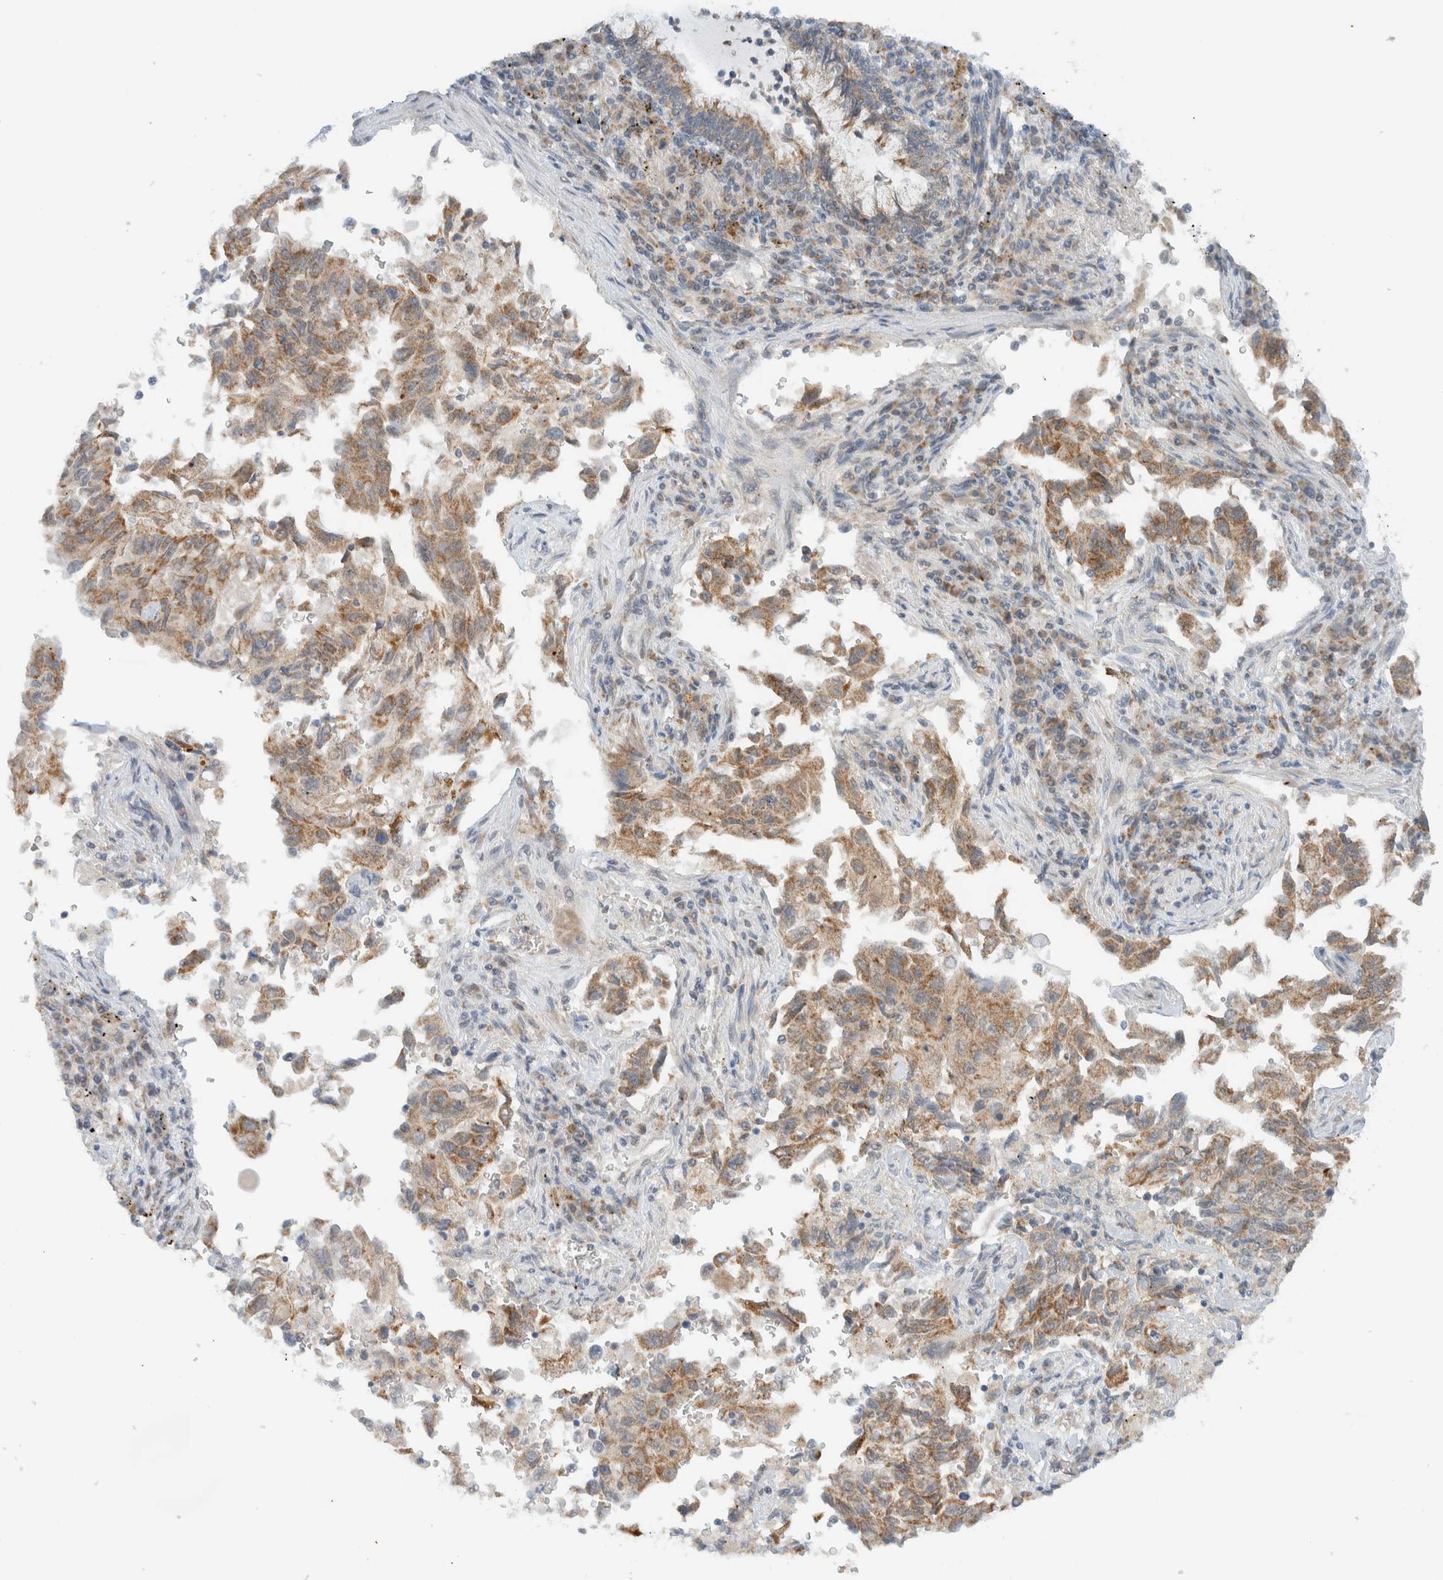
{"staining": {"intensity": "moderate", "quantity": ">75%", "location": "cytoplasmic/membranous"}, "tissue": "lung cancer", "cell_type": "Tumor cells", "image_type": "cancer", "snomed": [{"axis": "morphology", "description": "Adenocarcinoma, NOS"}, {"axis": "topography", "description": "Lung"}], "caption": "This is an image of immunohistochemistry staining of lung adenocarcinoma, which shows moderate expression in the cytoplasmic/membranous of tumor cells.", "gene": "MRPL41", "patient": {"sex": "female", "age": 51}}